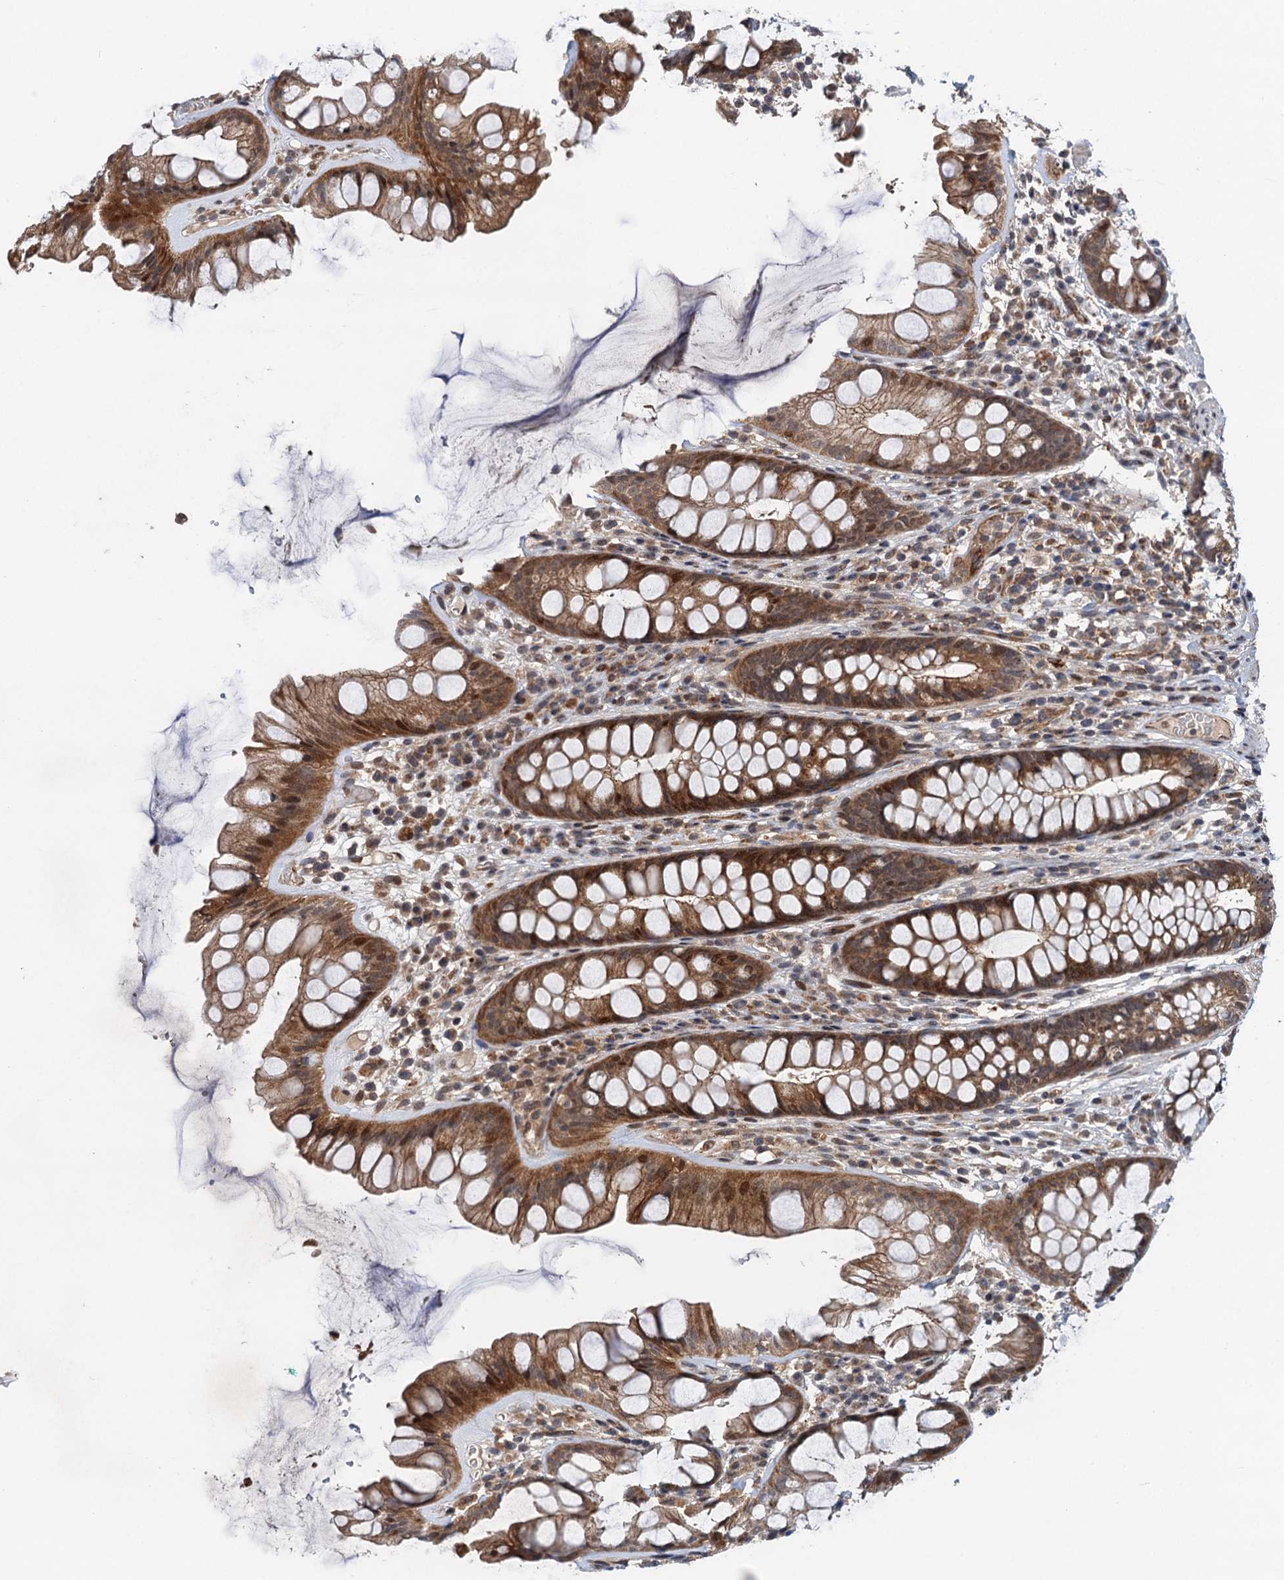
{"staining": {"intensity": "moderate", "quantity": ">75%", "location": "cytoplasmic/membranous"}, "tissue": "rectum", "cell_type": "Glandular cells", "image_type": "normal", "snomed": [{"axis": "morphology", "description": "Normal tissue, NOS"}, {"axis": "topography", "description": "Rectum"}], "caption": "High-magnification brightfield microscopy of unremarkable rectum stained with DAB (3,3'-diaminobenzidine) (brown) and counterstained with hematoxylin (blue). glandular cells exhibit moderate cytoplasmic/membranous staining is seen in about>75% of cells. The protein is shown in brown color, while the nuclei are stained blue.", "gene": "NLRP10", "patient": {"sex": "male", "age": 74}}